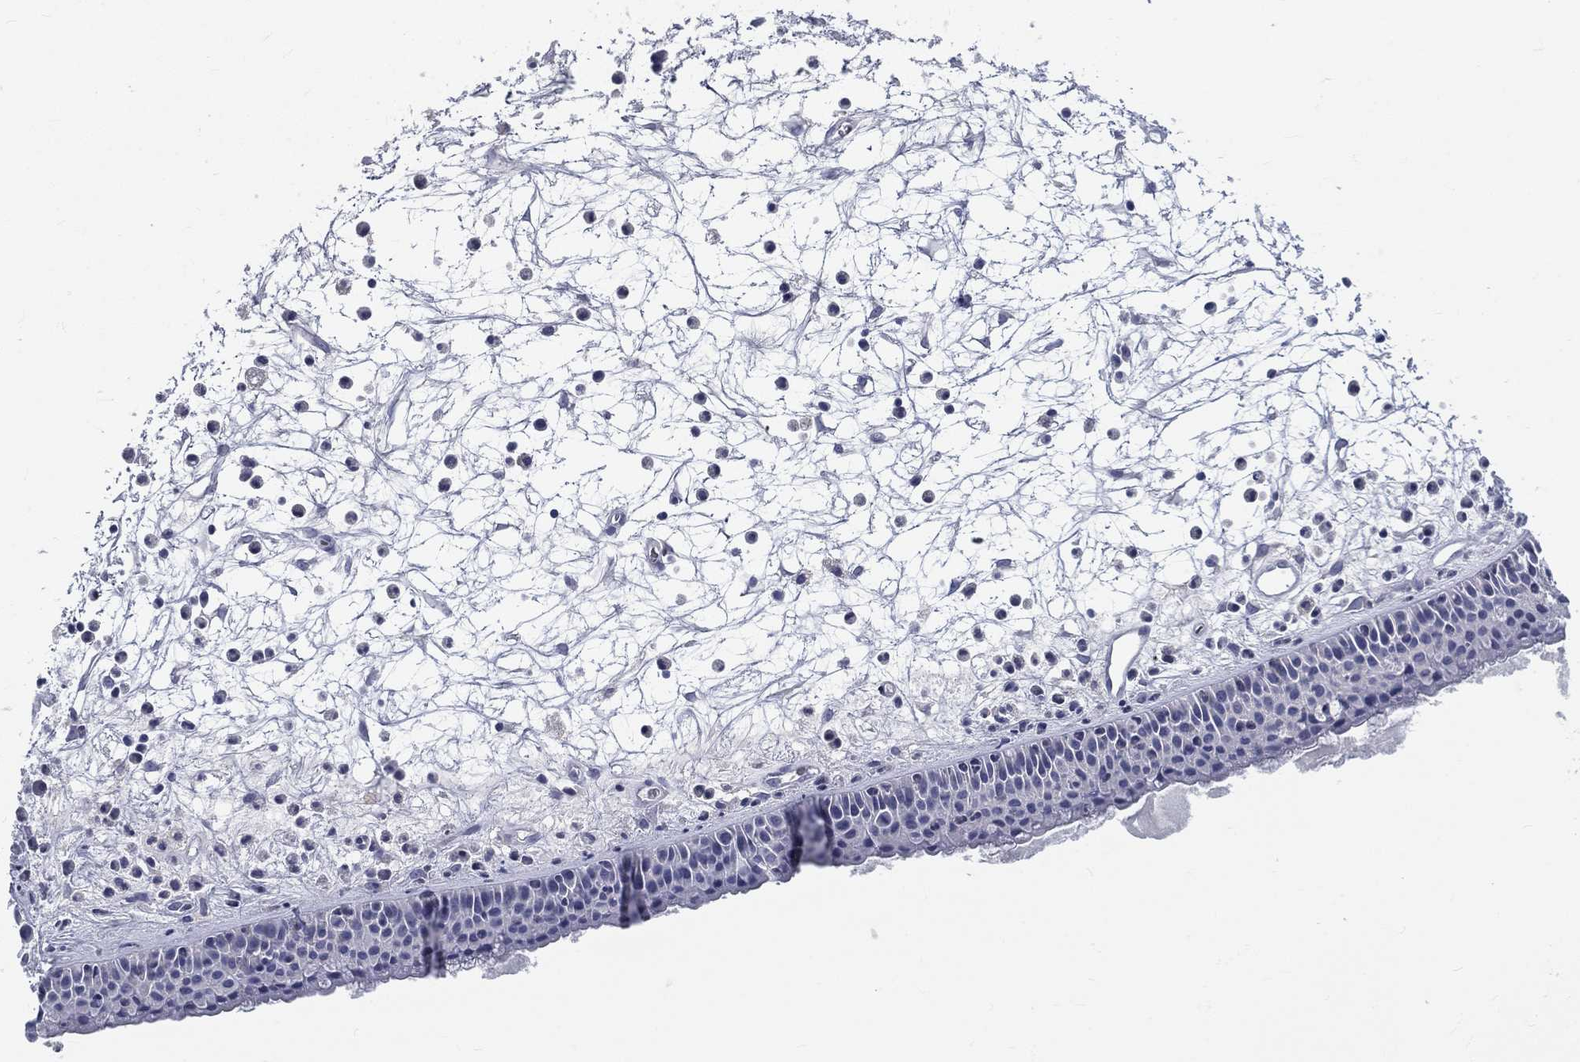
{"staining": {"intensity": "negative", "quantity": "none", "location": "none"}, "tissue": "nasopharynx", "cell_type": "Respiratory epithelial cells", "image_type": "normal", "snomed": [{"axis": "morphology", "description": "Normal tissue, NOS"}, {"axis": "topography", "description": "Nasopharynx"}], "caption": "An IHC image of normal nasopharynx is shown. There is no staining in respiratory epithelial cells of nasopharynx.", "gene": "DEFB121", "patient": {"sex": "female", "age": 73}}